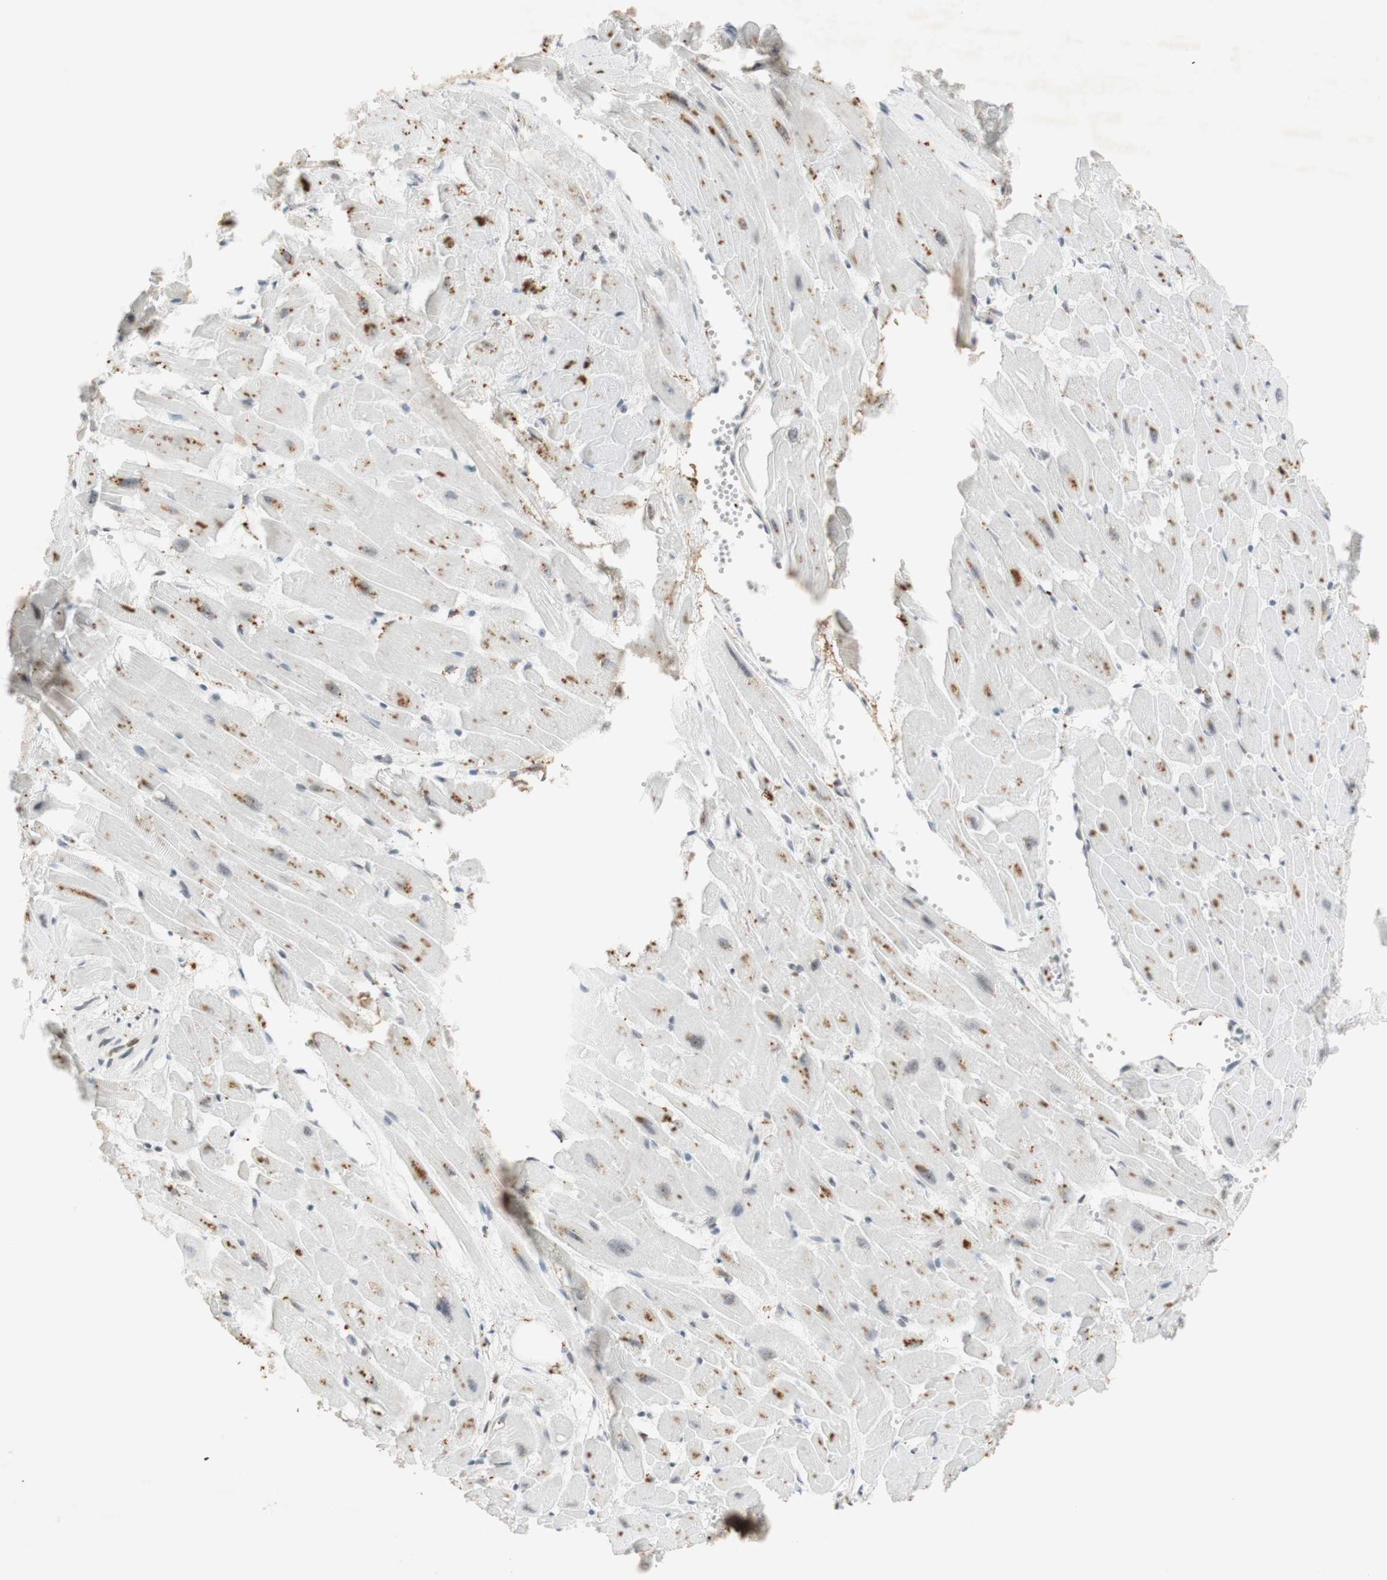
{"staining": {"intensity": "moderate", "quantity": "25%-75%", "location": "cytoplasmic/membranous"}, "tissue": "heart muscle", "cell_type": "Cardiomyocytes", "image_type": "normal", "snomed": [{"axis": "morphology", "description": "Normal tissue, NOS"}, {"axis": "topography", "description": "Heart"}], "caption": "Protein staining demonstrates moderate cytoplasmic/membranous staining in approximately 25%-75% of cardiomyocytes in unremarkable heart muscle. The protein of interest is shown in brown color, while the nuclei are stained blue.", "gene": "IRF1", "patient": {"sex": "female", "age": 19}}